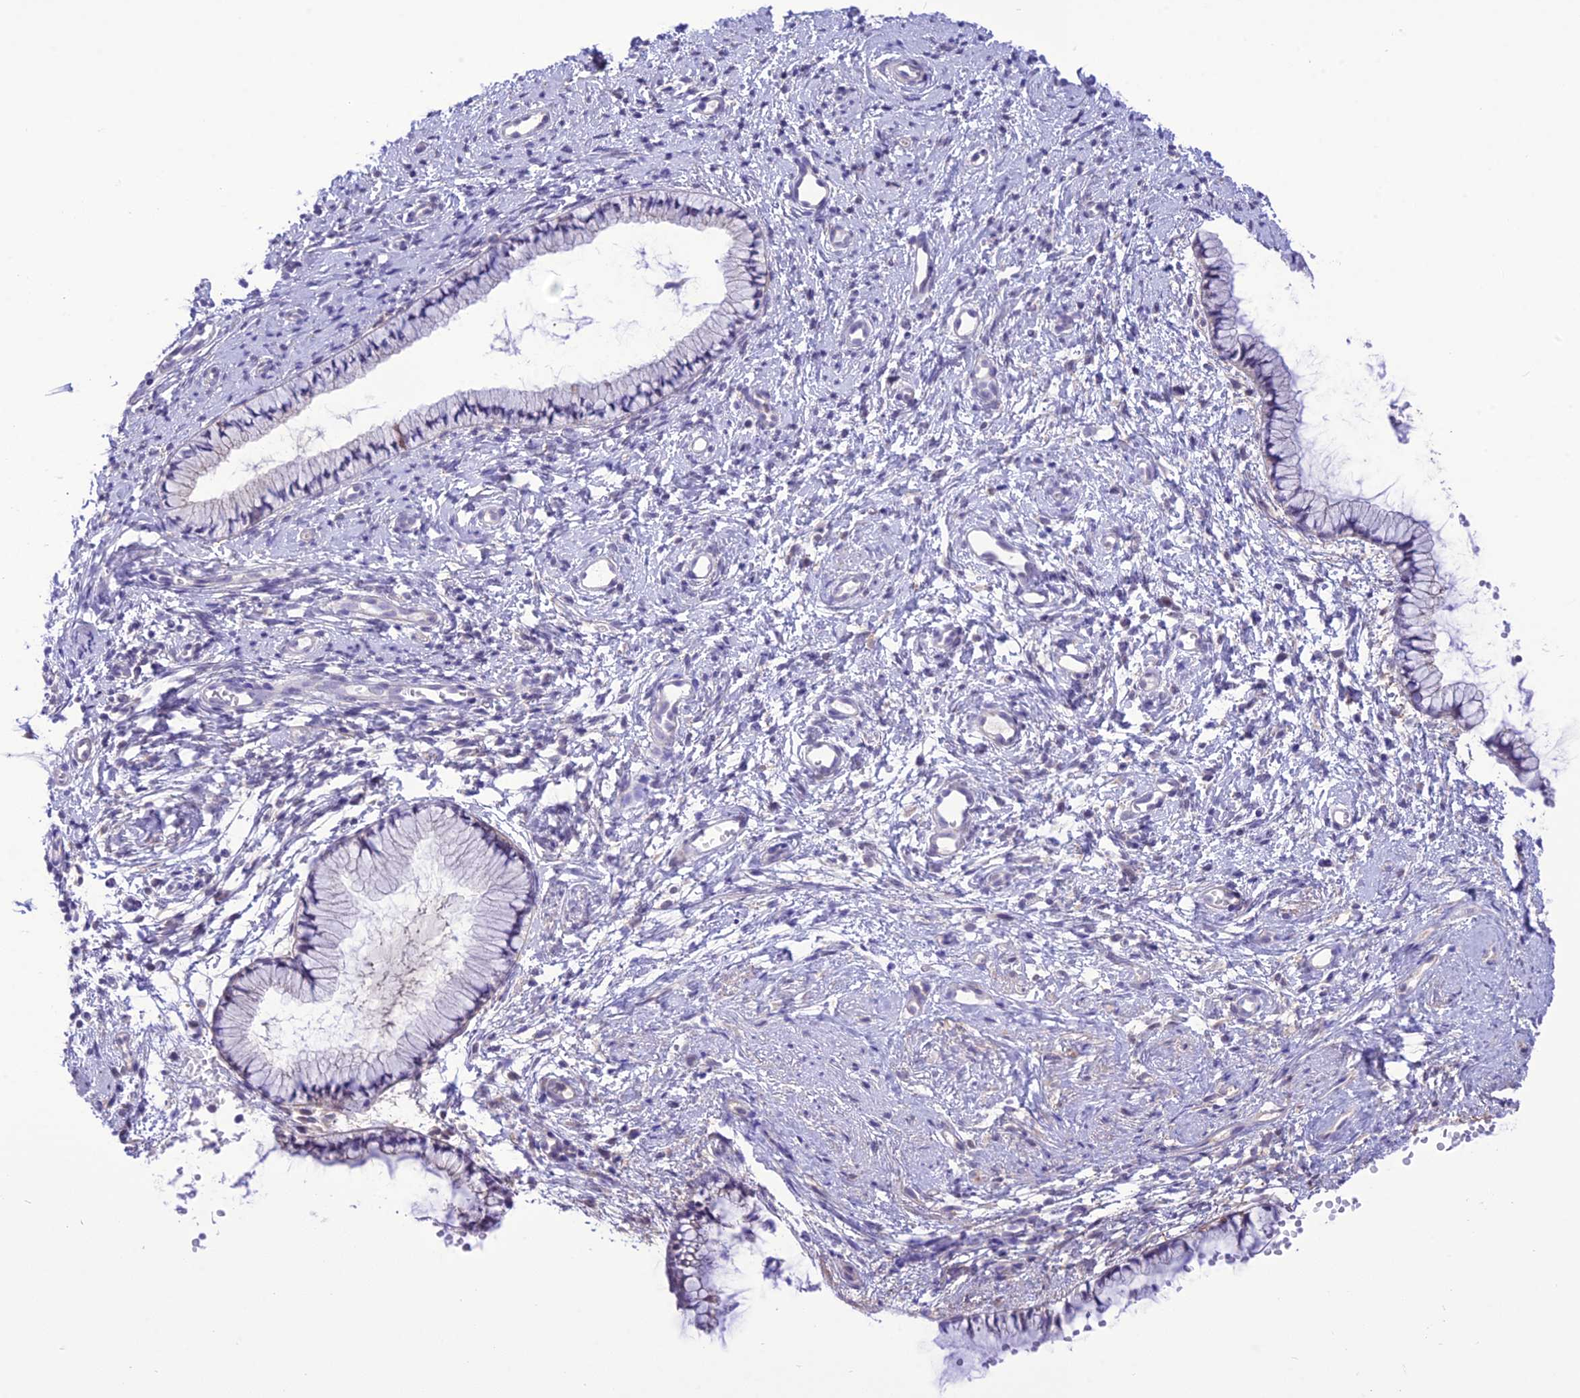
{"staining": {"intensity": "moderate", "quantity": "<25%", "location": "cytoplasmic/membranous"}, "tissue": "cervix", "cell_type": "Glandular cells", "image_type": "normal", "snomed": [{"axis": "morphology", "description": "Normal tissue, NOS"}, {"axis": "topography", "description": "Cervix"}], "caption": "IHC micrograph of normal cervix: cervix stained using immunohistochemistry shows low levels of moderate protein expression localized specifically in the cytoplasmic/membranous of glandular cells, appearing as a cytoplasmic/membranous brown color.", "gene": "RNF126", "patient": {"sex": "female", "age": 57}}